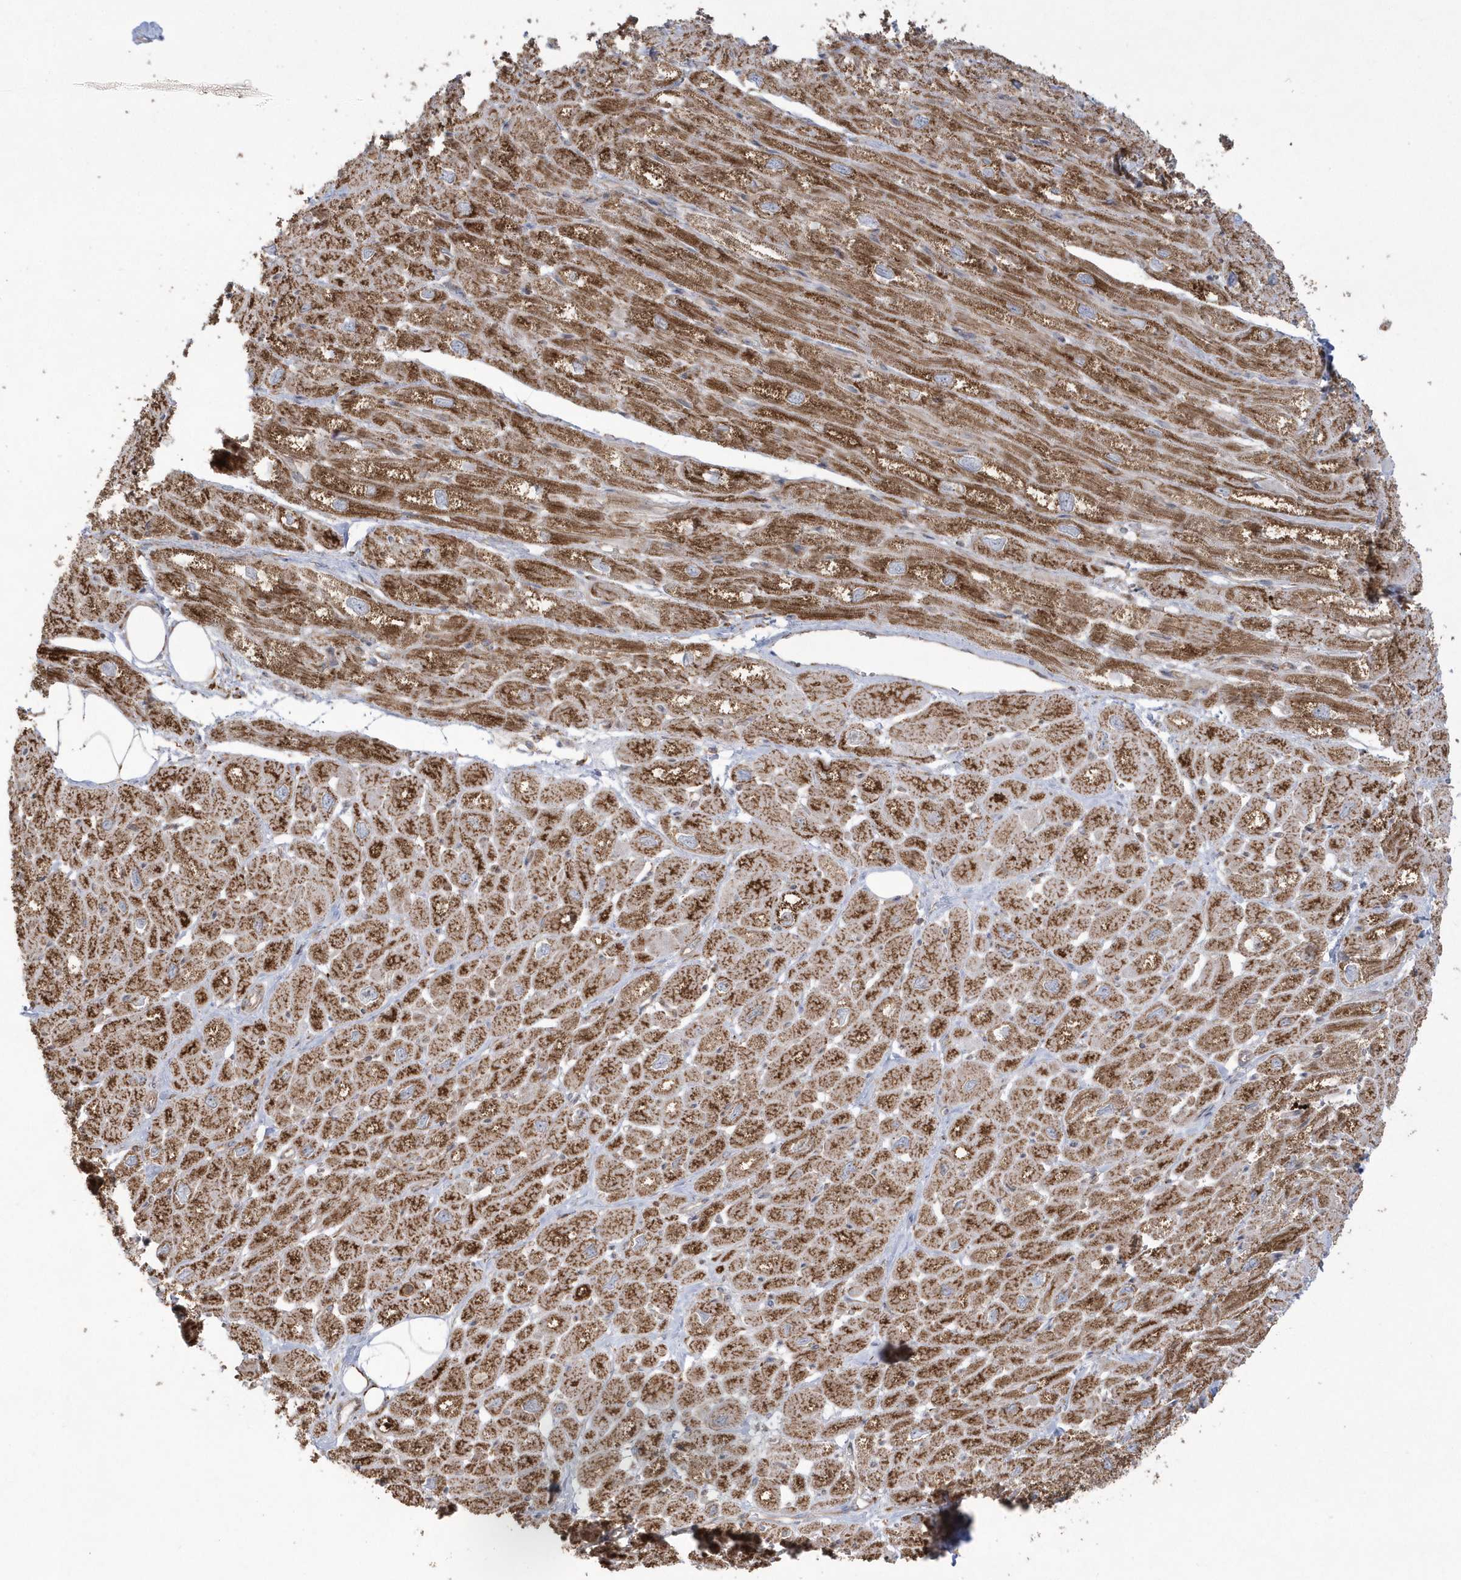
{"staining": {"intensity": "moderate", "quantity": ">75%", "location": "cytoplasmic/membranous"}, "tissue": "heart muscle", "cell_type": "Cardiomyocytes", "image_type": "normal", "snomed": [{"axis": "morphology", "description": "Normal tissue, NOS"}, {"axis": "topography", "description": "Heart"}], "caption": "There is medium levels of moderate cytoplasmic/membranous positivity in cardiomyocytes of benign heart muscle, as demonstrated by immunohistochemical staining (brown color).", "gene": "SH3BP2", "patient": {"sex": "male", "age": 50}}